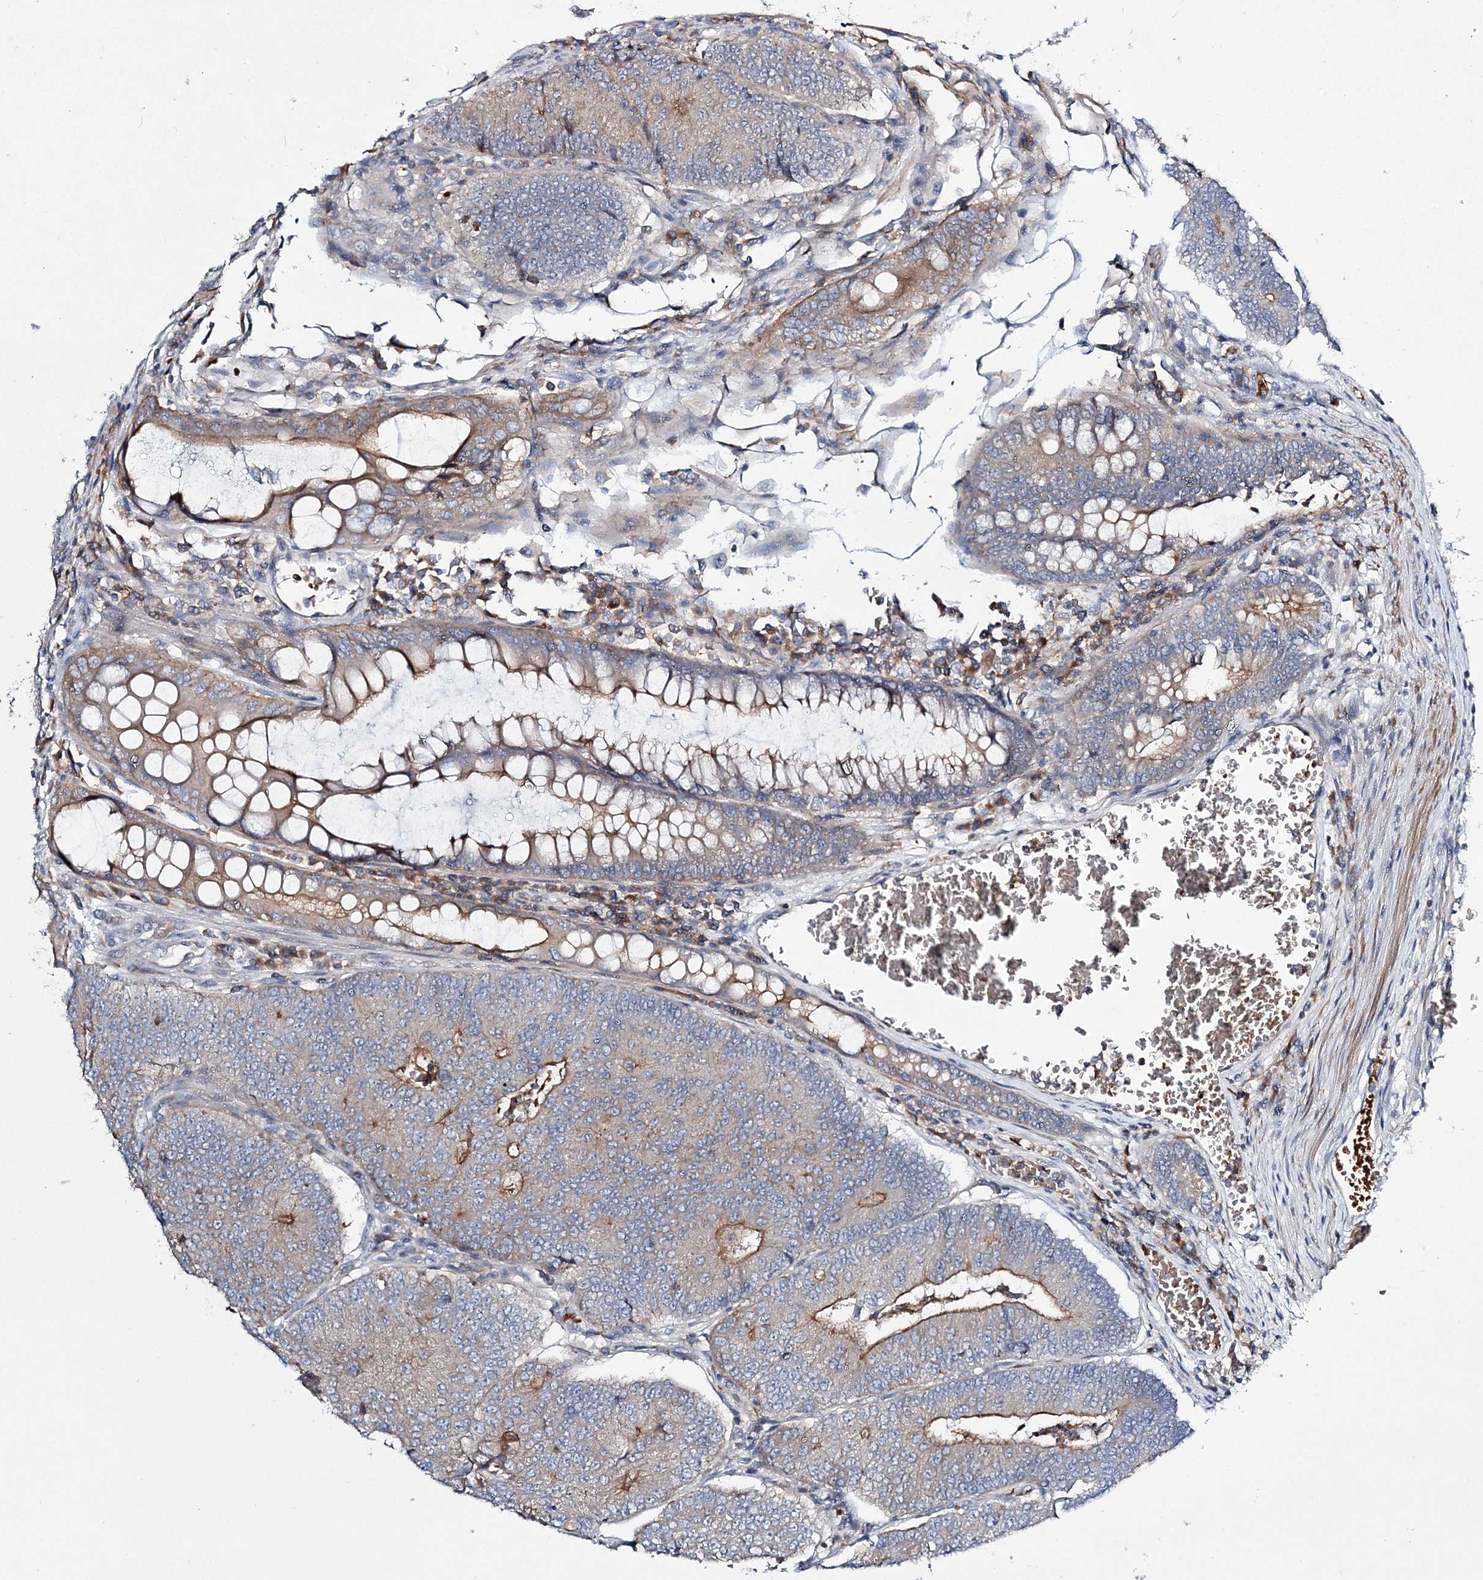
{"staining": {"intensity": "moderate", "quantity": "<25%", "location": "cytoplasmic/membranous"}, "tissue": "colorectal cancer", "cell_type": "Tumor cells", "image_type": "cancer", "snomed": [{"axis": "morphology", "description": "Adenocarcinoma, NOS"}, {"axis": "topography", "description": "Colon"}], "caption": "High-power microscopy captured an immunohistochemistry micrograph of colorectal adenocarcinoma, revealing moderate cytoplasmic/membranous staining in about <25% of tumor cells. Immunohistochemistry stains the protein of interest in brown and the nuclei are stained blue.", "gene": "ATP11B", "patient": {"sex": "female", "age": 67}}